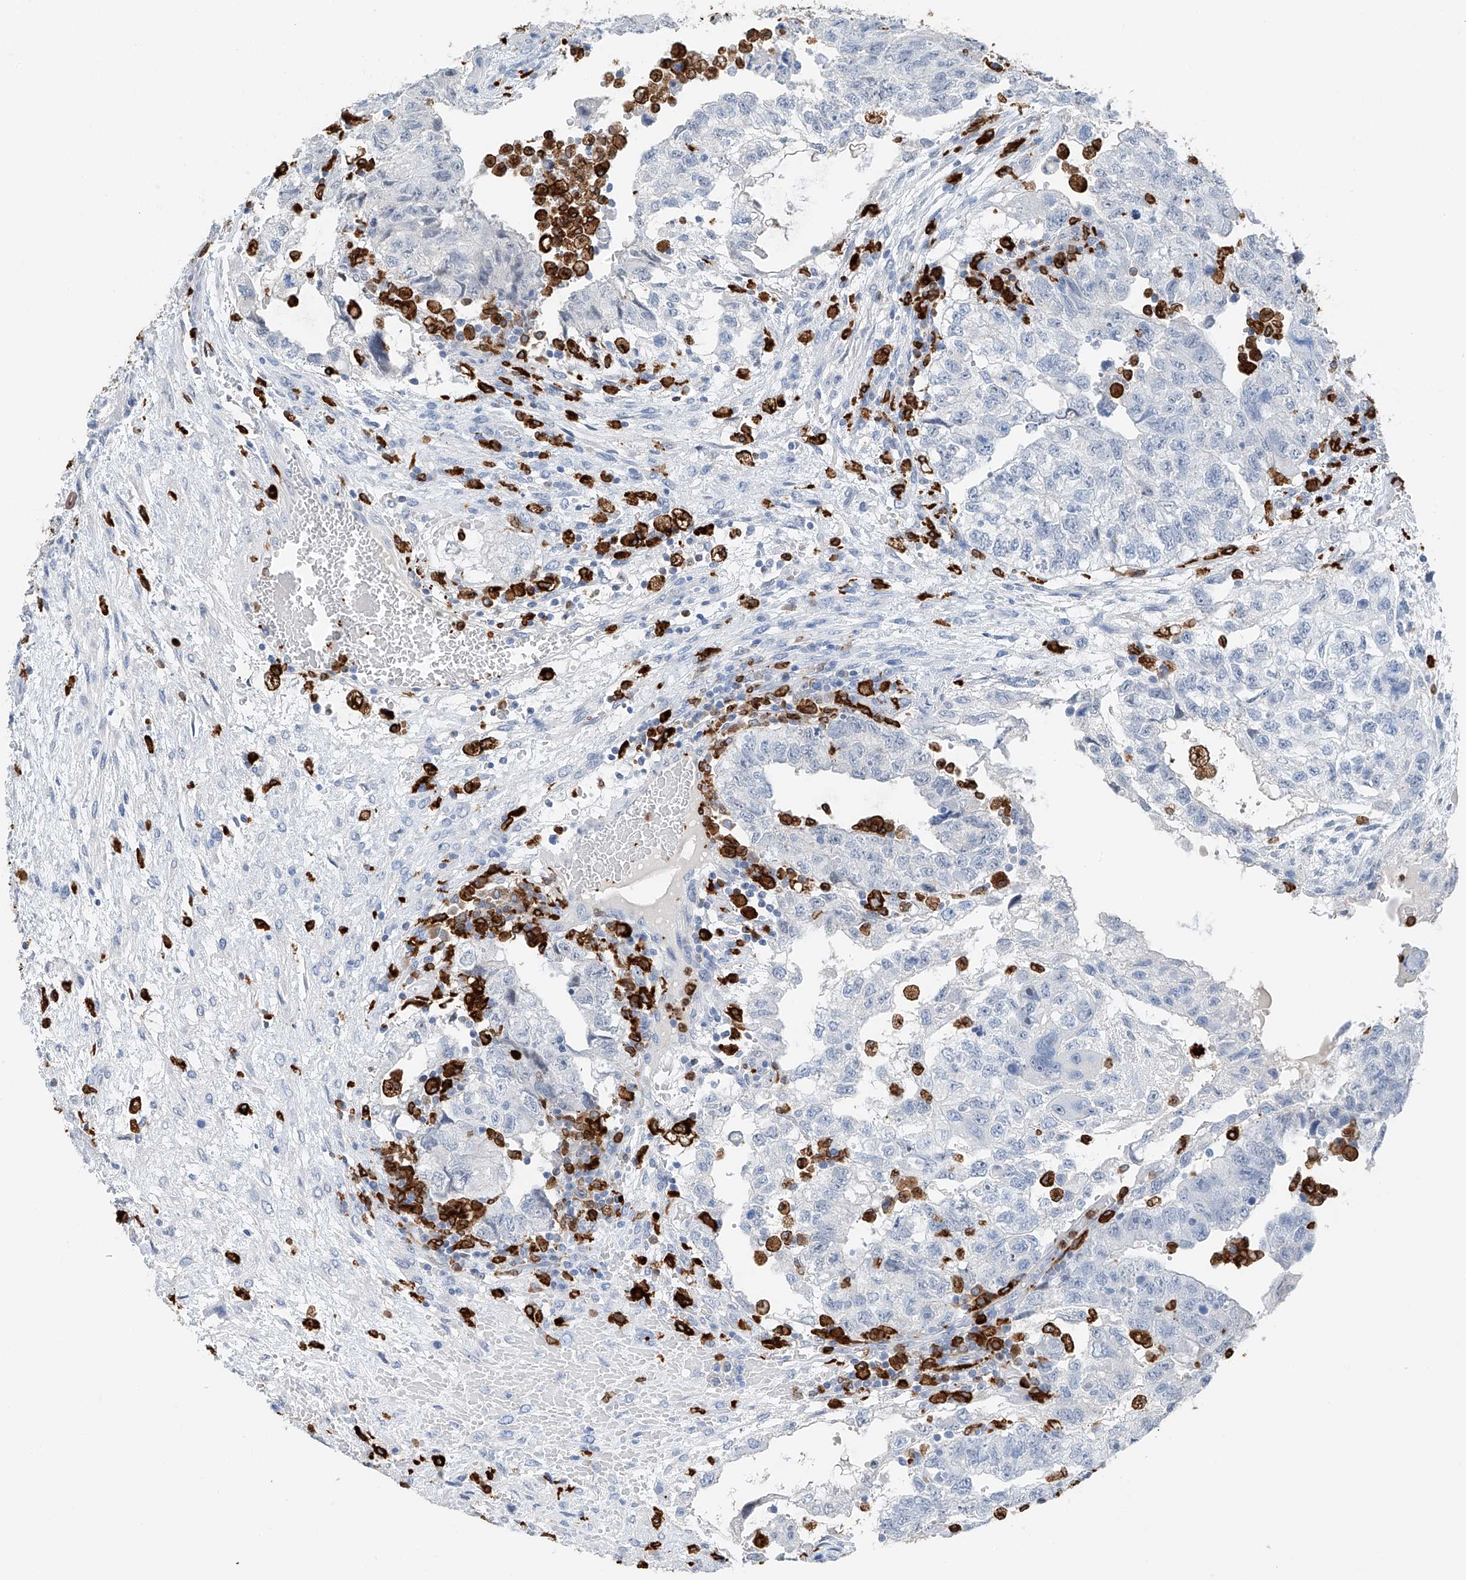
{"staining": {"intensity": "negative", "quantity": "none", "location": "none"}, "tissue": "testis cancer", "cell_type": "Tumor cells", "image_type": "cancer", "snomed": [{"axis": "morphology", "description": "Carcinoma, Embryonal, NOS"}, {"axis": "topography", "description": "Testis"}], "caption": "Embryonal carcinoma (testis) stained for a protein using IHC displays no positivity tumor cells.", "gene": "TBXAS1", "patient": {"sex": "male", "age": 36}}